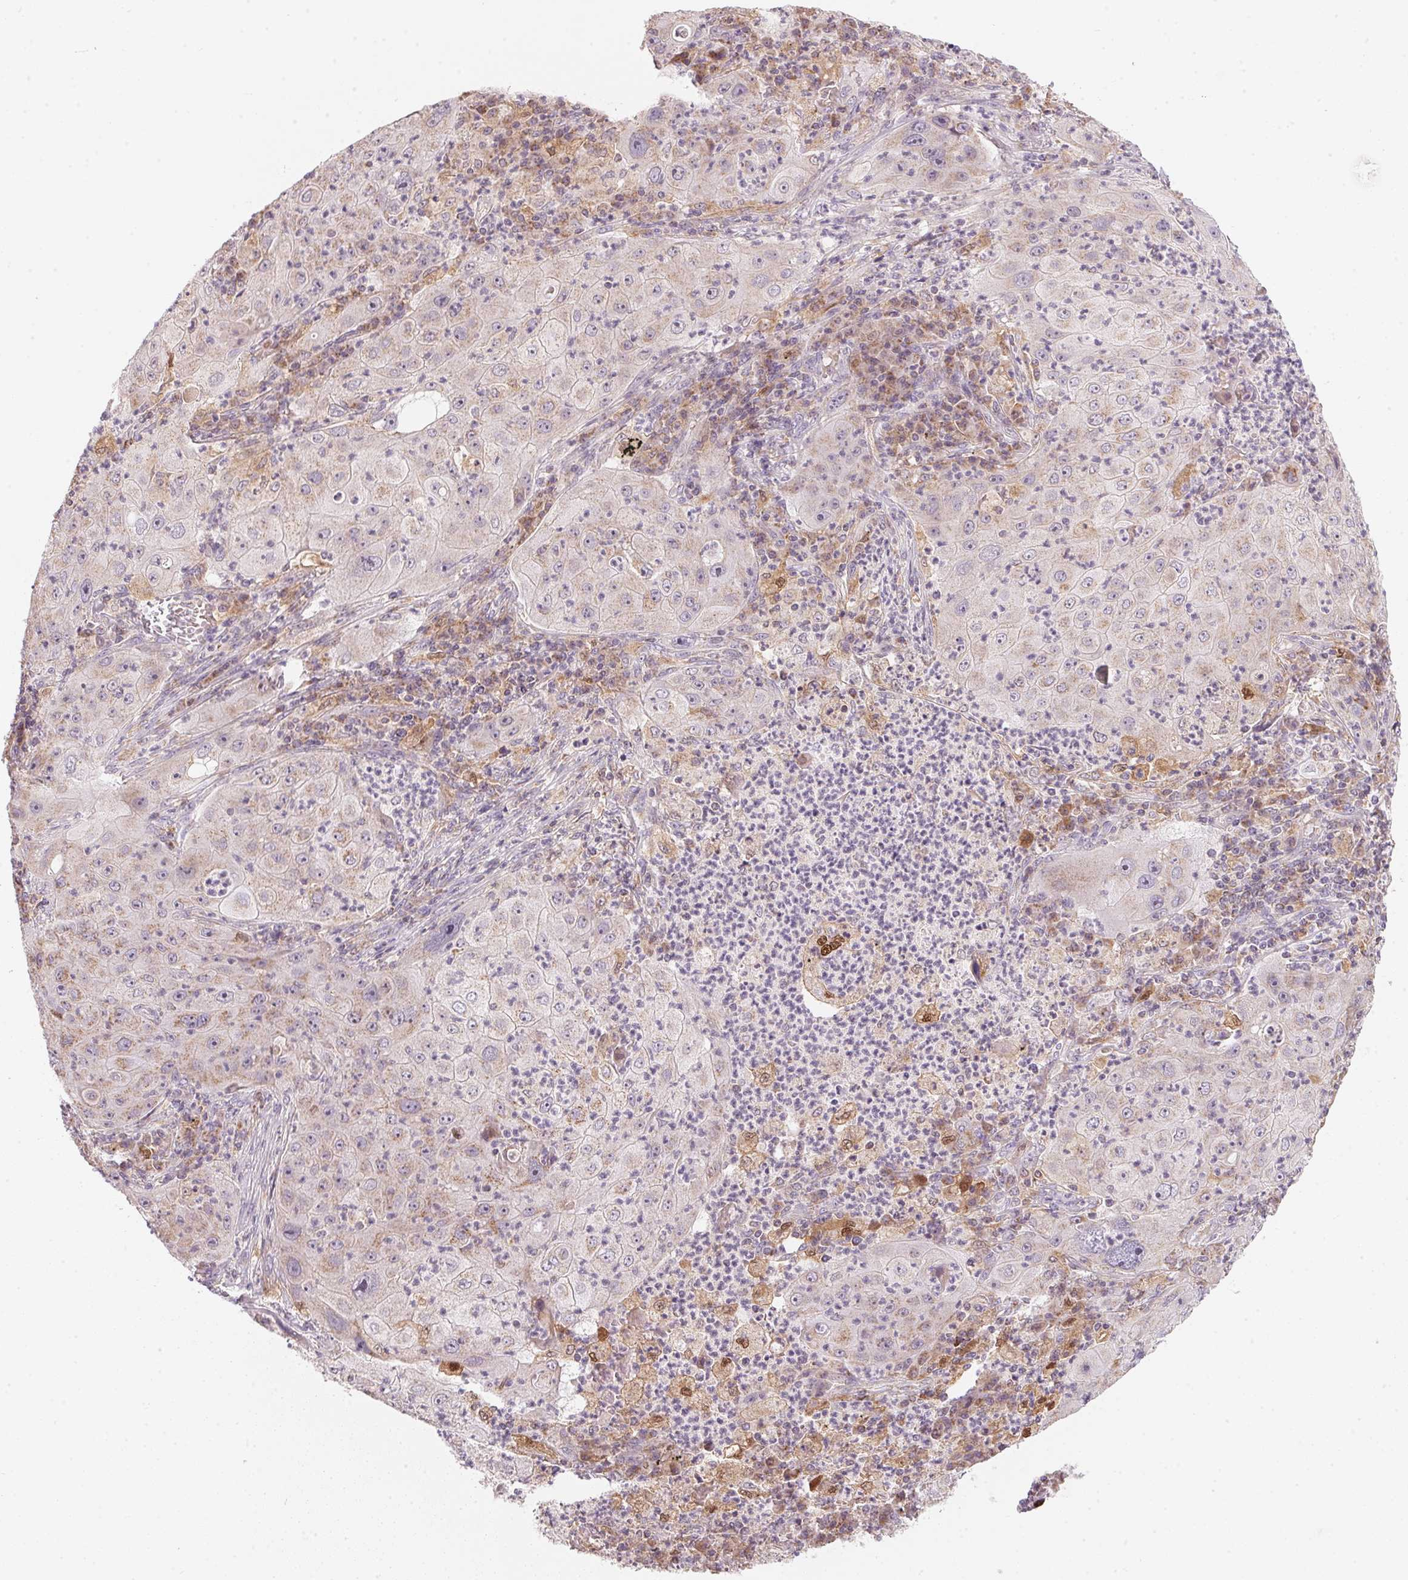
{"staining": {"intensity": "weak", "quantity": "<25%", "location": "cytoplasmic/membranous"}, "tissue": "lung cancer", "cell_type": "Tumor cells", "image_type": "cancer", "snomed": [{"axis": "morphology", "description": "Squamous cell carcinoma, NOS"}, {"axis": "topography", "description": "Lung"}], "caption": "Tumor cells are negative for brown protein staining in lung squamous cell carcinoma.", "gene": "COQ7", "patient": {"sex": "female", "age": 59}}